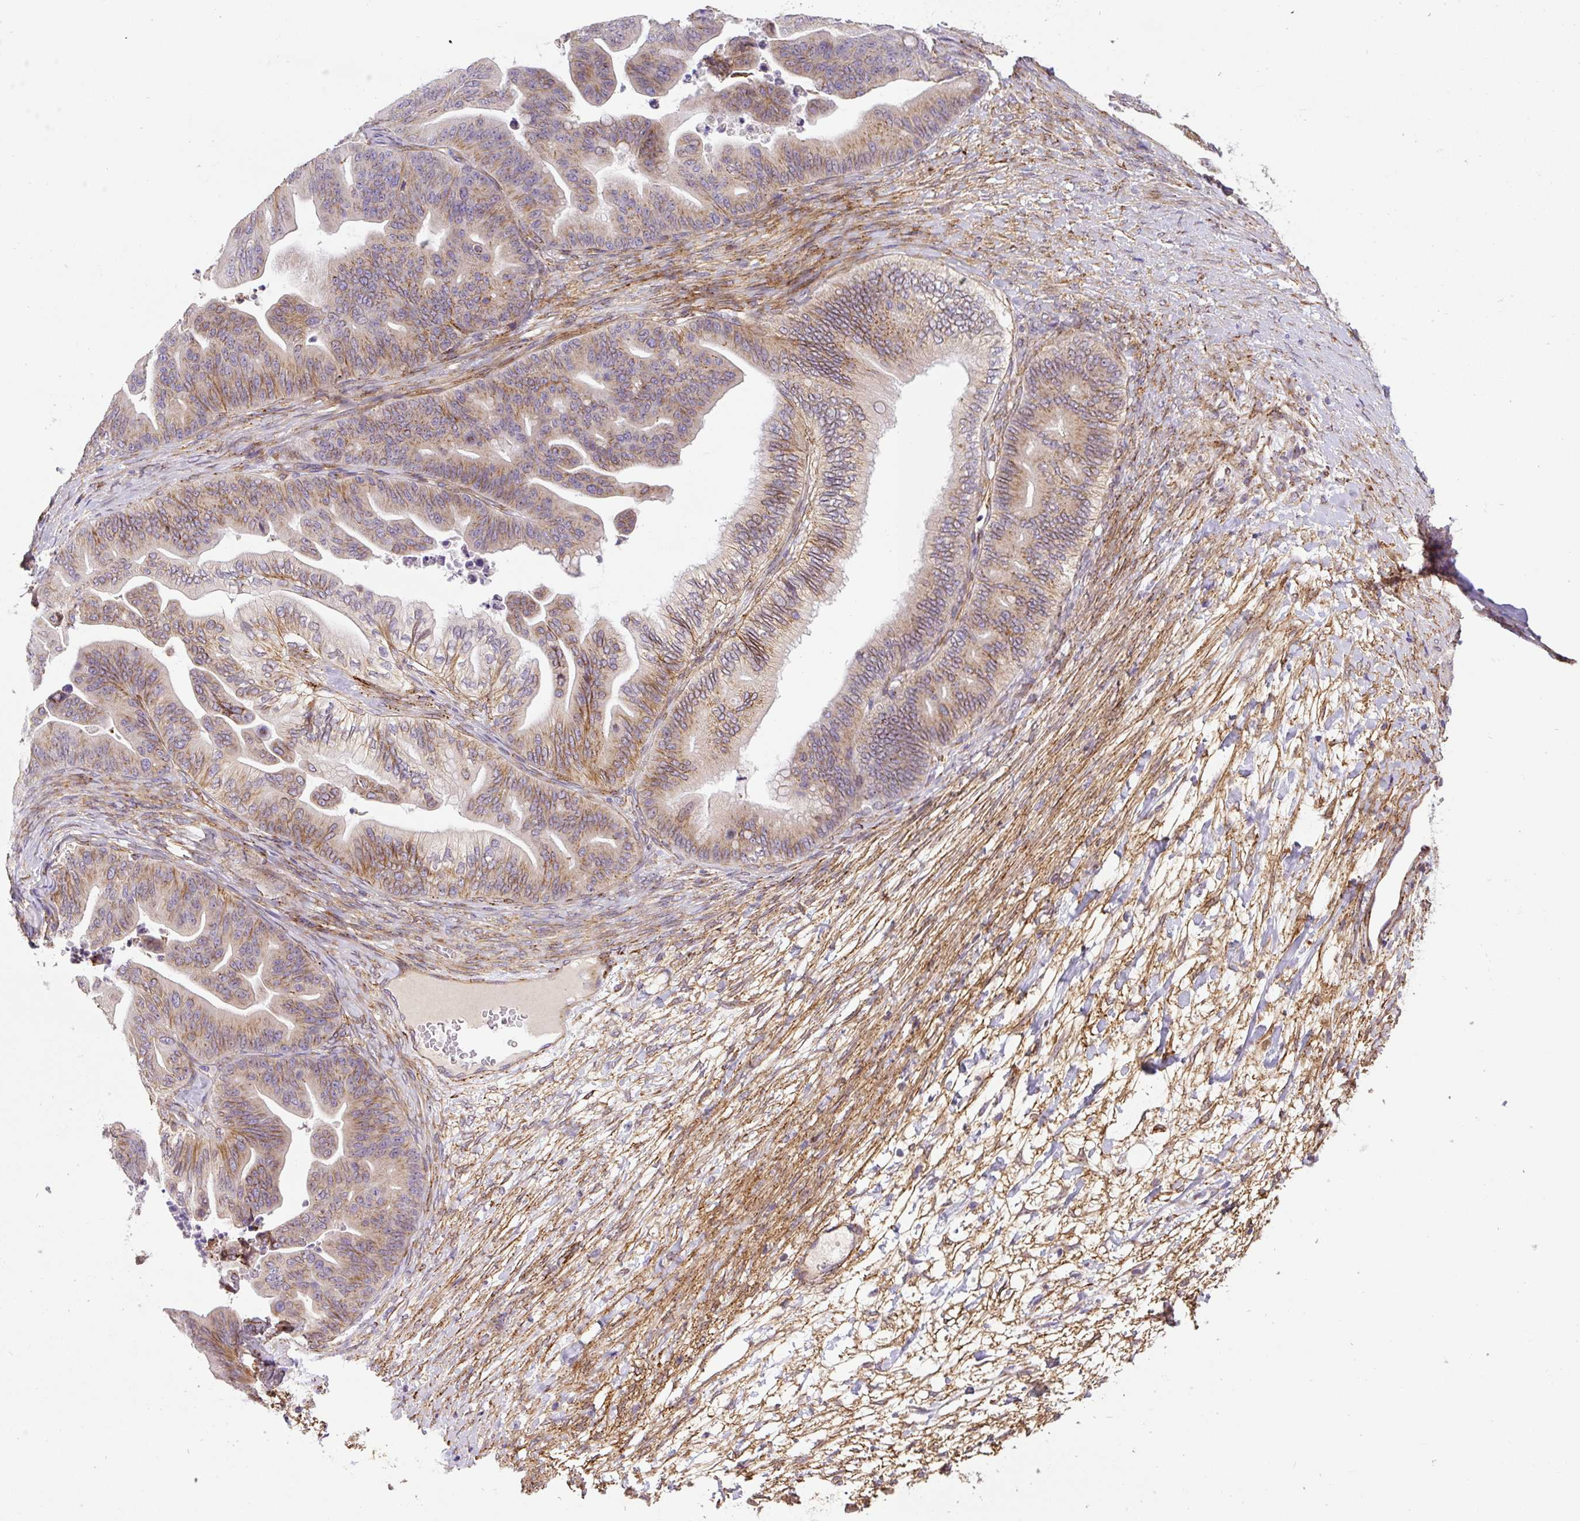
{"staining": {"intensity": "moderate", "quantity": "25%-75%", "location": "cytoplasmic/membranous"}, "tissue": "ovarian cancer", "cell_type": "Tumor cells", "image_type": "cancer", "snomed": [{"axis": "morphology", "description": "Cystadenocarcinoma, mucinous, NOS"}, {"axis": "topography", "description": "Ovary"}], "caption": "A photomicrograph showing moderate cytoplasmic/membranous staining in about 25%-75% of tumor cells in ovarian mucinous cystadenocarcinoma, as visualized by brown immunohistochemical staining.", "gene": "RNF170", "patient": {"sex": "female", "age": 67}}